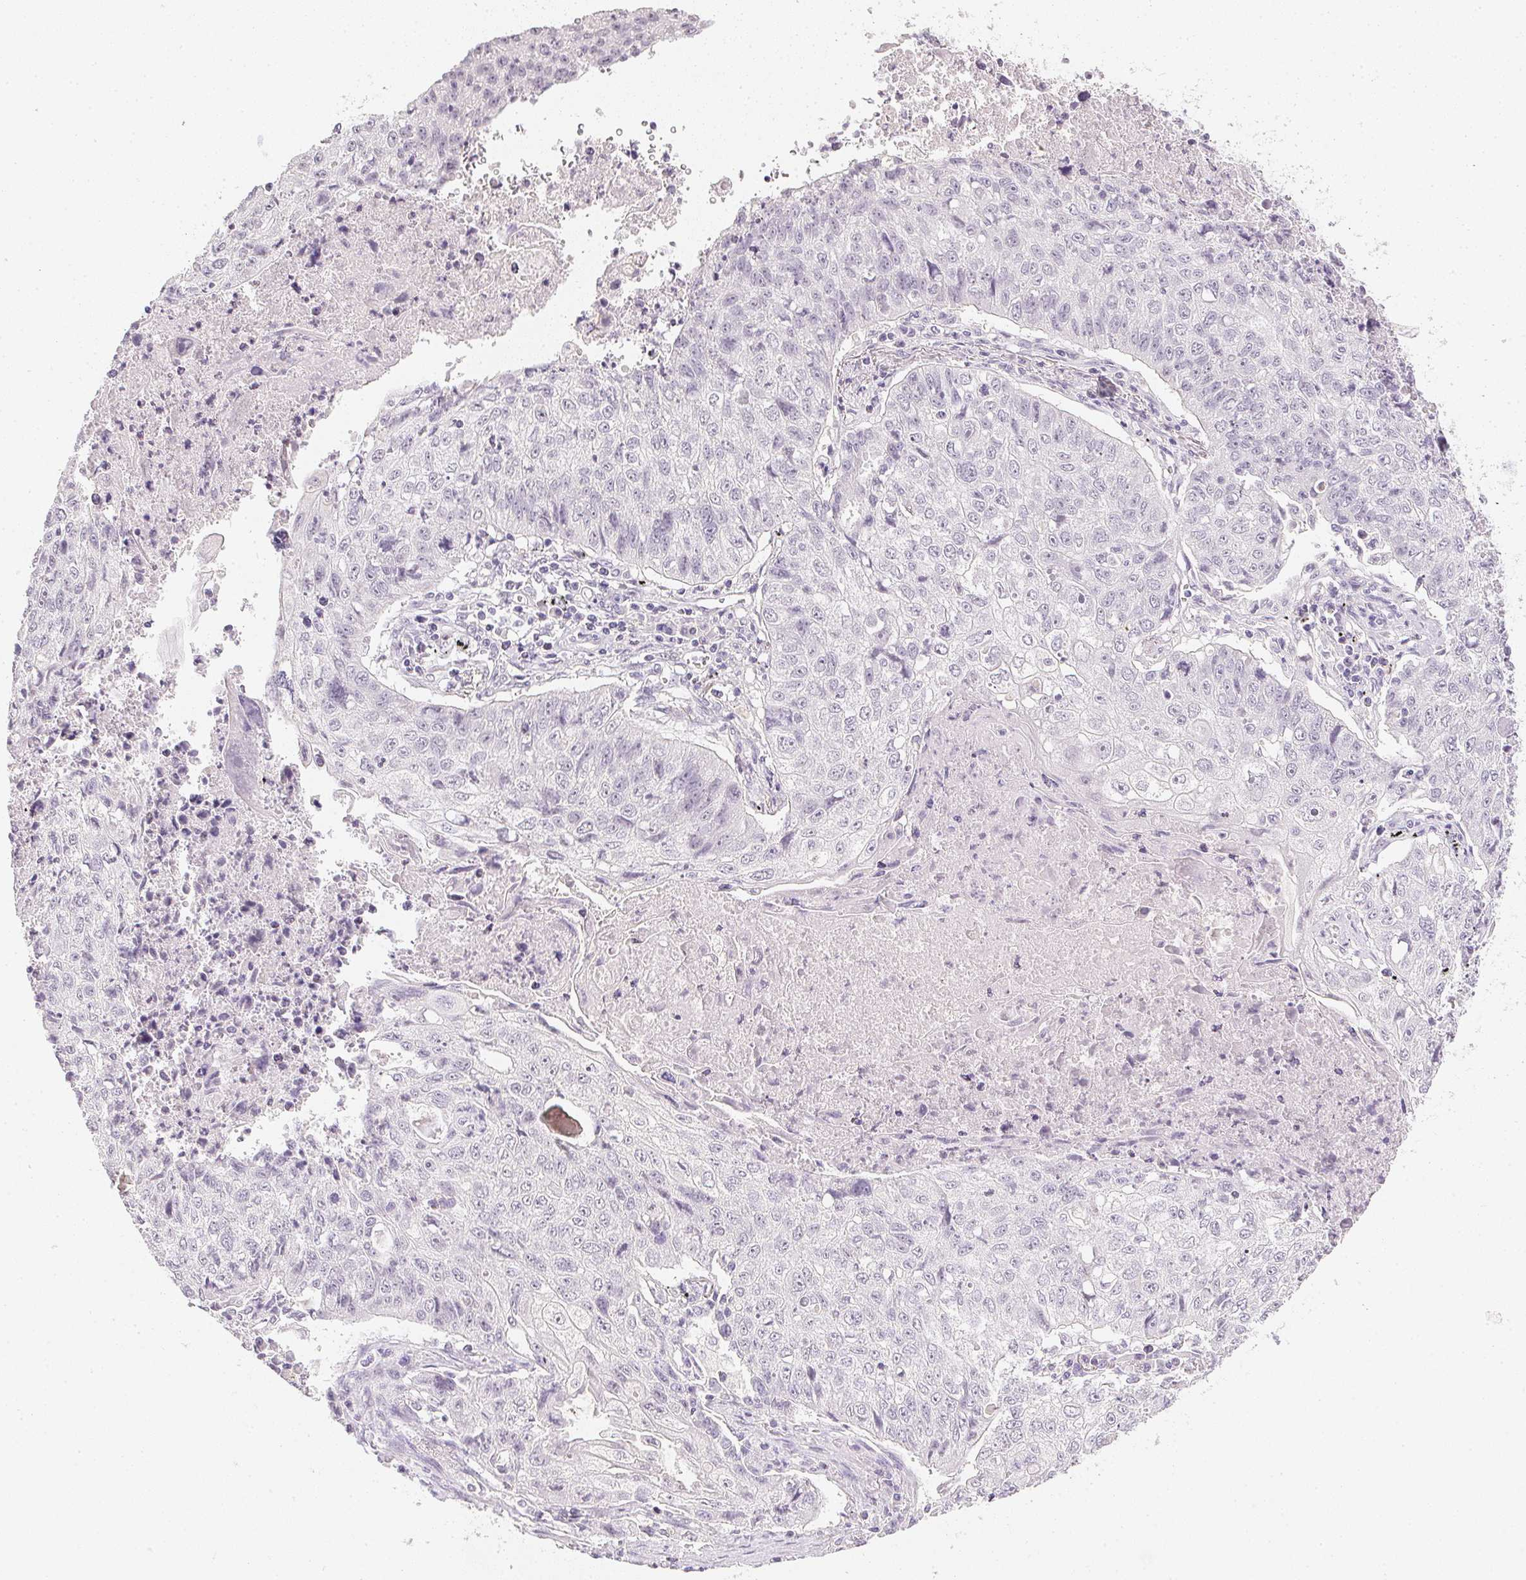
{"staining": {"intensity": "negative", "quantity": "none", "location": "none"}, "tissue": "lung cancer", "cell_type": "Tumor cells", "image_type": "cancer", "snomed": [{"axis": "morphology", "description": "Normal morphology"}, {"axis": "morphology", "description": "Aneuploidy"}, {"axis": "morphology", "description": "Squamous cell carcinoma, NOS"}, {"axis": "topography", "description": "Lymph node"}, {"axis": "topography", "description": "Lung"}], "caption": "IHC micrograph of neoplastic tissue: human lung cancer stained with DAB shows no significant protein positivity in tumor cells.", "gene": "PPY", "patient": {"sex": "female", "age": 76}}